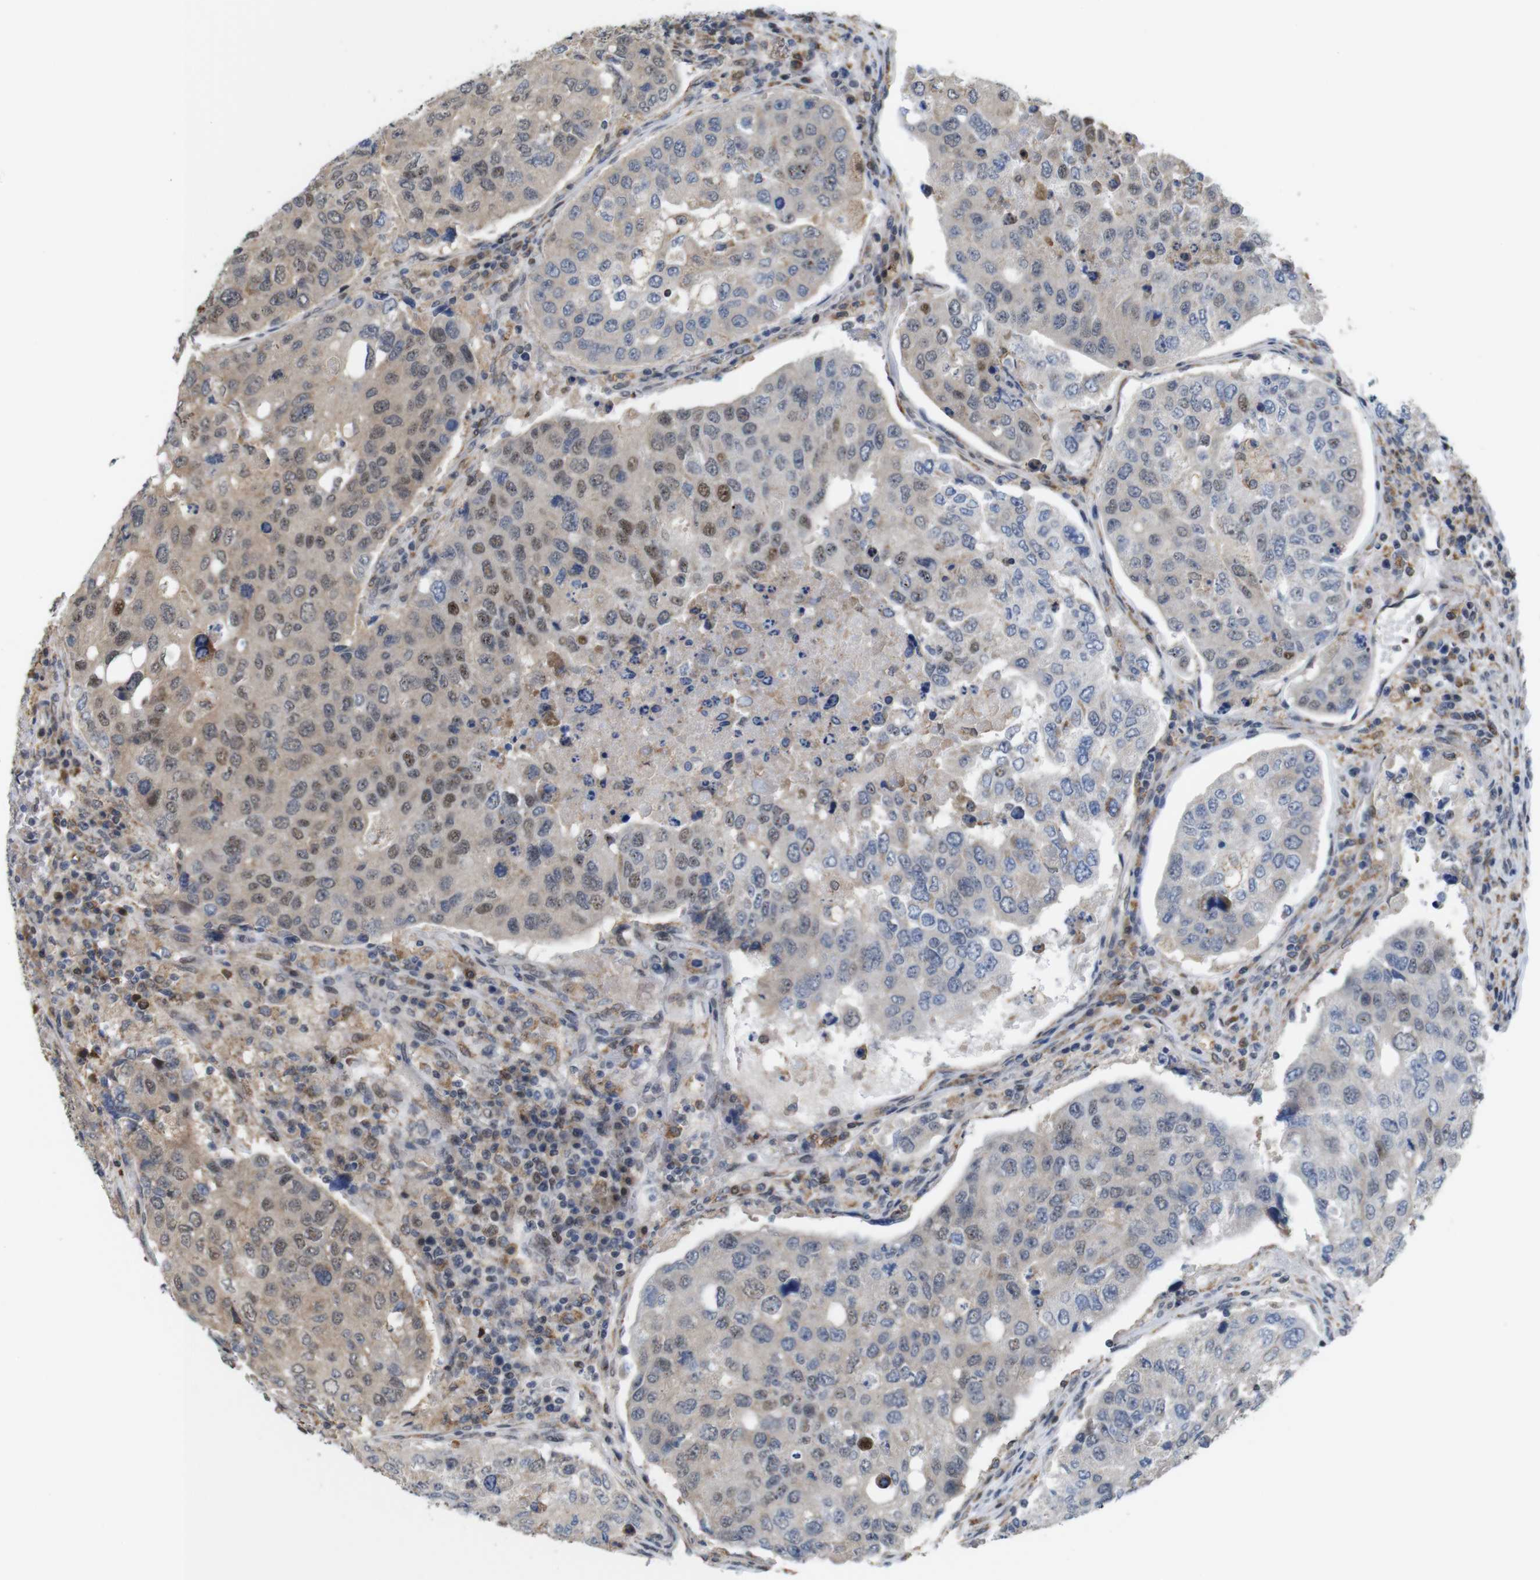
{"staining": {"intensity": "moderate", "quantity": ">75%", "location": "cytoplasmic/membranous,nuclear"}, "tissue": "urothelial cancer", "cell_type": "Tumor cells", "image_type": "cancer", "snomed": [{"axis": "morphology", "description": "Urothelial carcinoma, High grade"}, {"axis": "topography", "description": "Lymph node"}, {"axis": "topography", "description": "Urinary bladder"}], "caption": "Urothelial cancer tissue demonstrates moderate cytoplasmic/membranous and nuclear positivity in approximately >75% of tumor cells", "gene": "PNMA8A", "patient": {"sex": "male", "age": 51}}